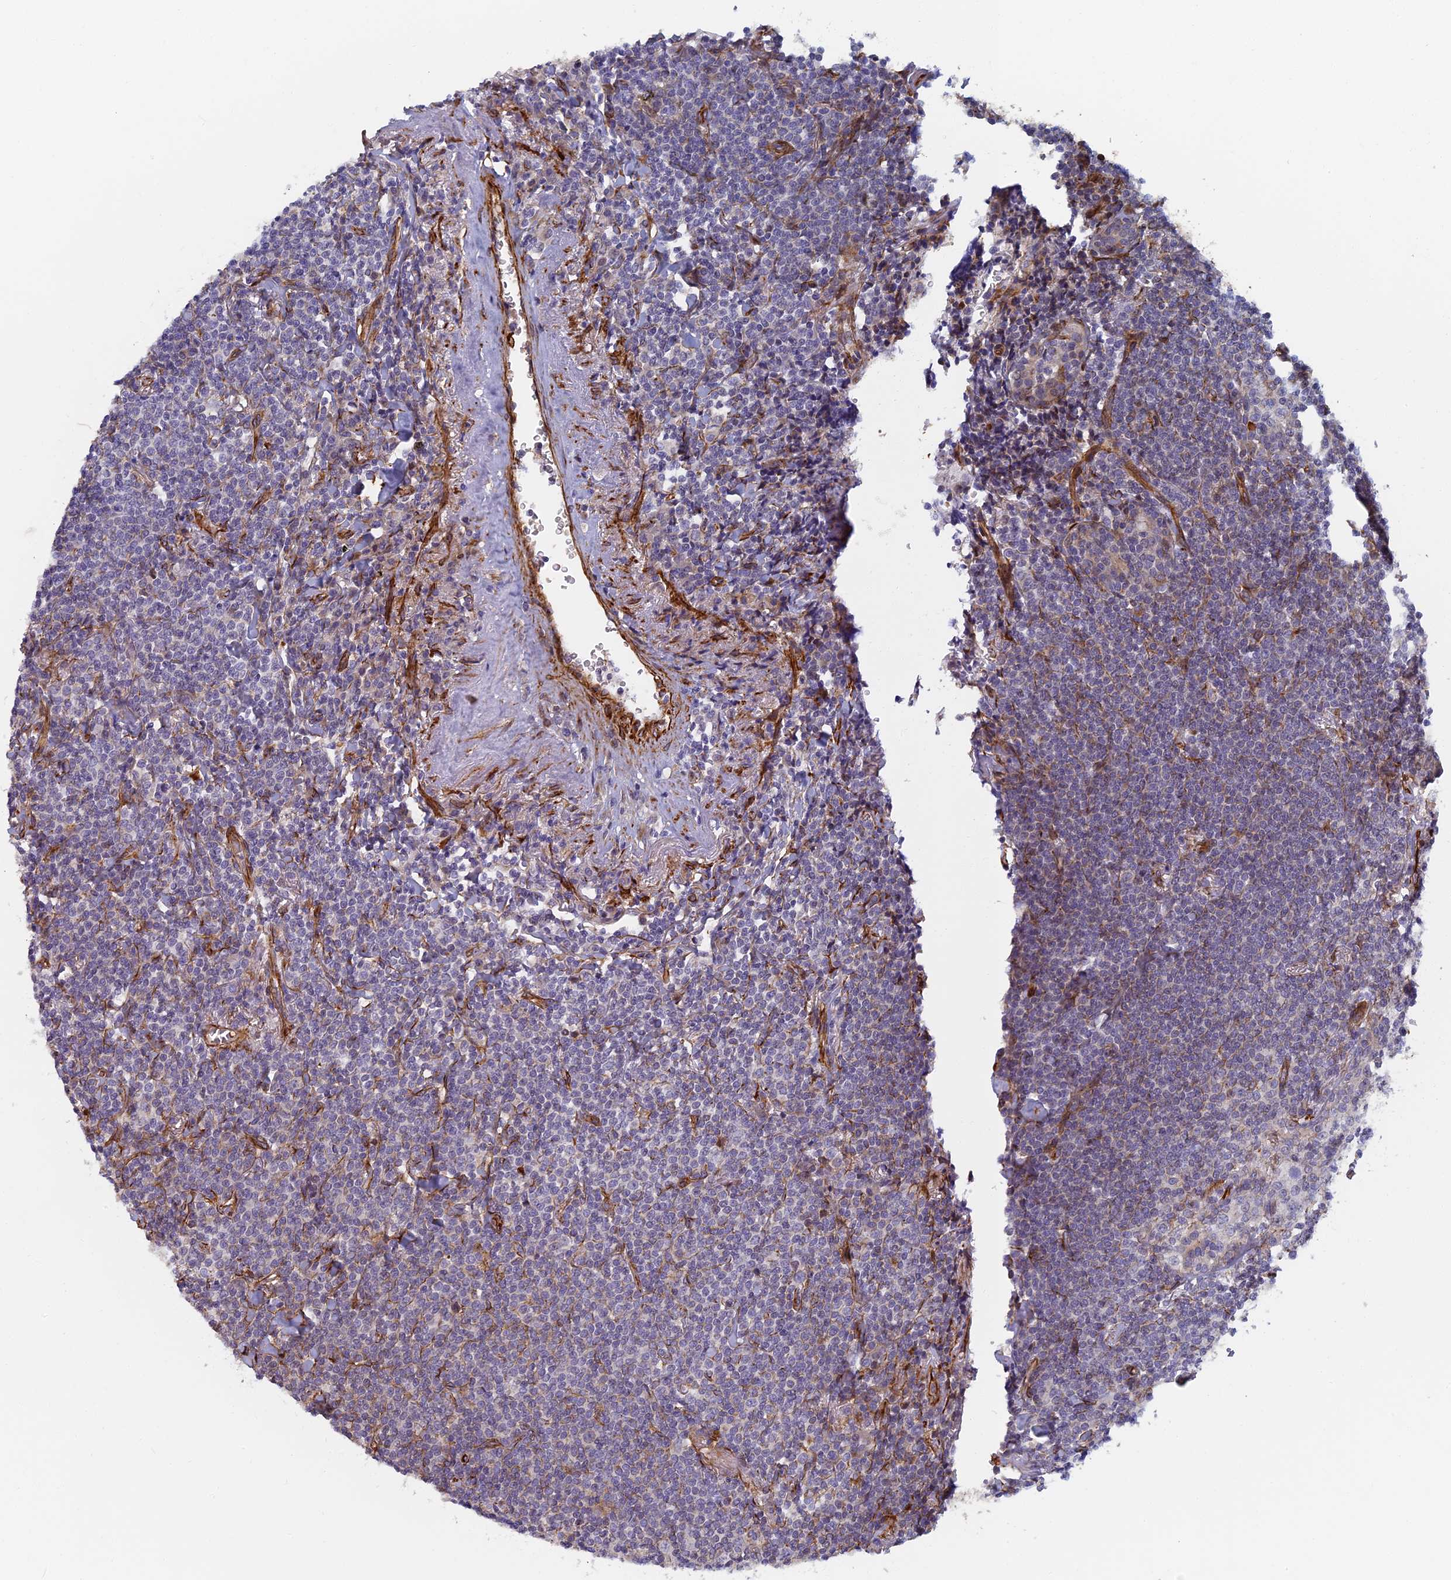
{"staining": {"intensity": "negative", "quantity": "none", "location": "none"}, "tissue": "lymphoma", "cell_type": "Tumor cells", "image_type": "cancer", "snomed": [{"axis": "morphology", "description": "Malignant lymphoma, non-Hodgkin's type, Low grade"}, {"axis": "topography", "description": "Lung"}], "caption": "IHC image of human lymphoma stained for a protein (brown), which shows no positivity in tumor cells.", "gene": "ABCB10", "patient": {"sex": "female", "age": 71}}